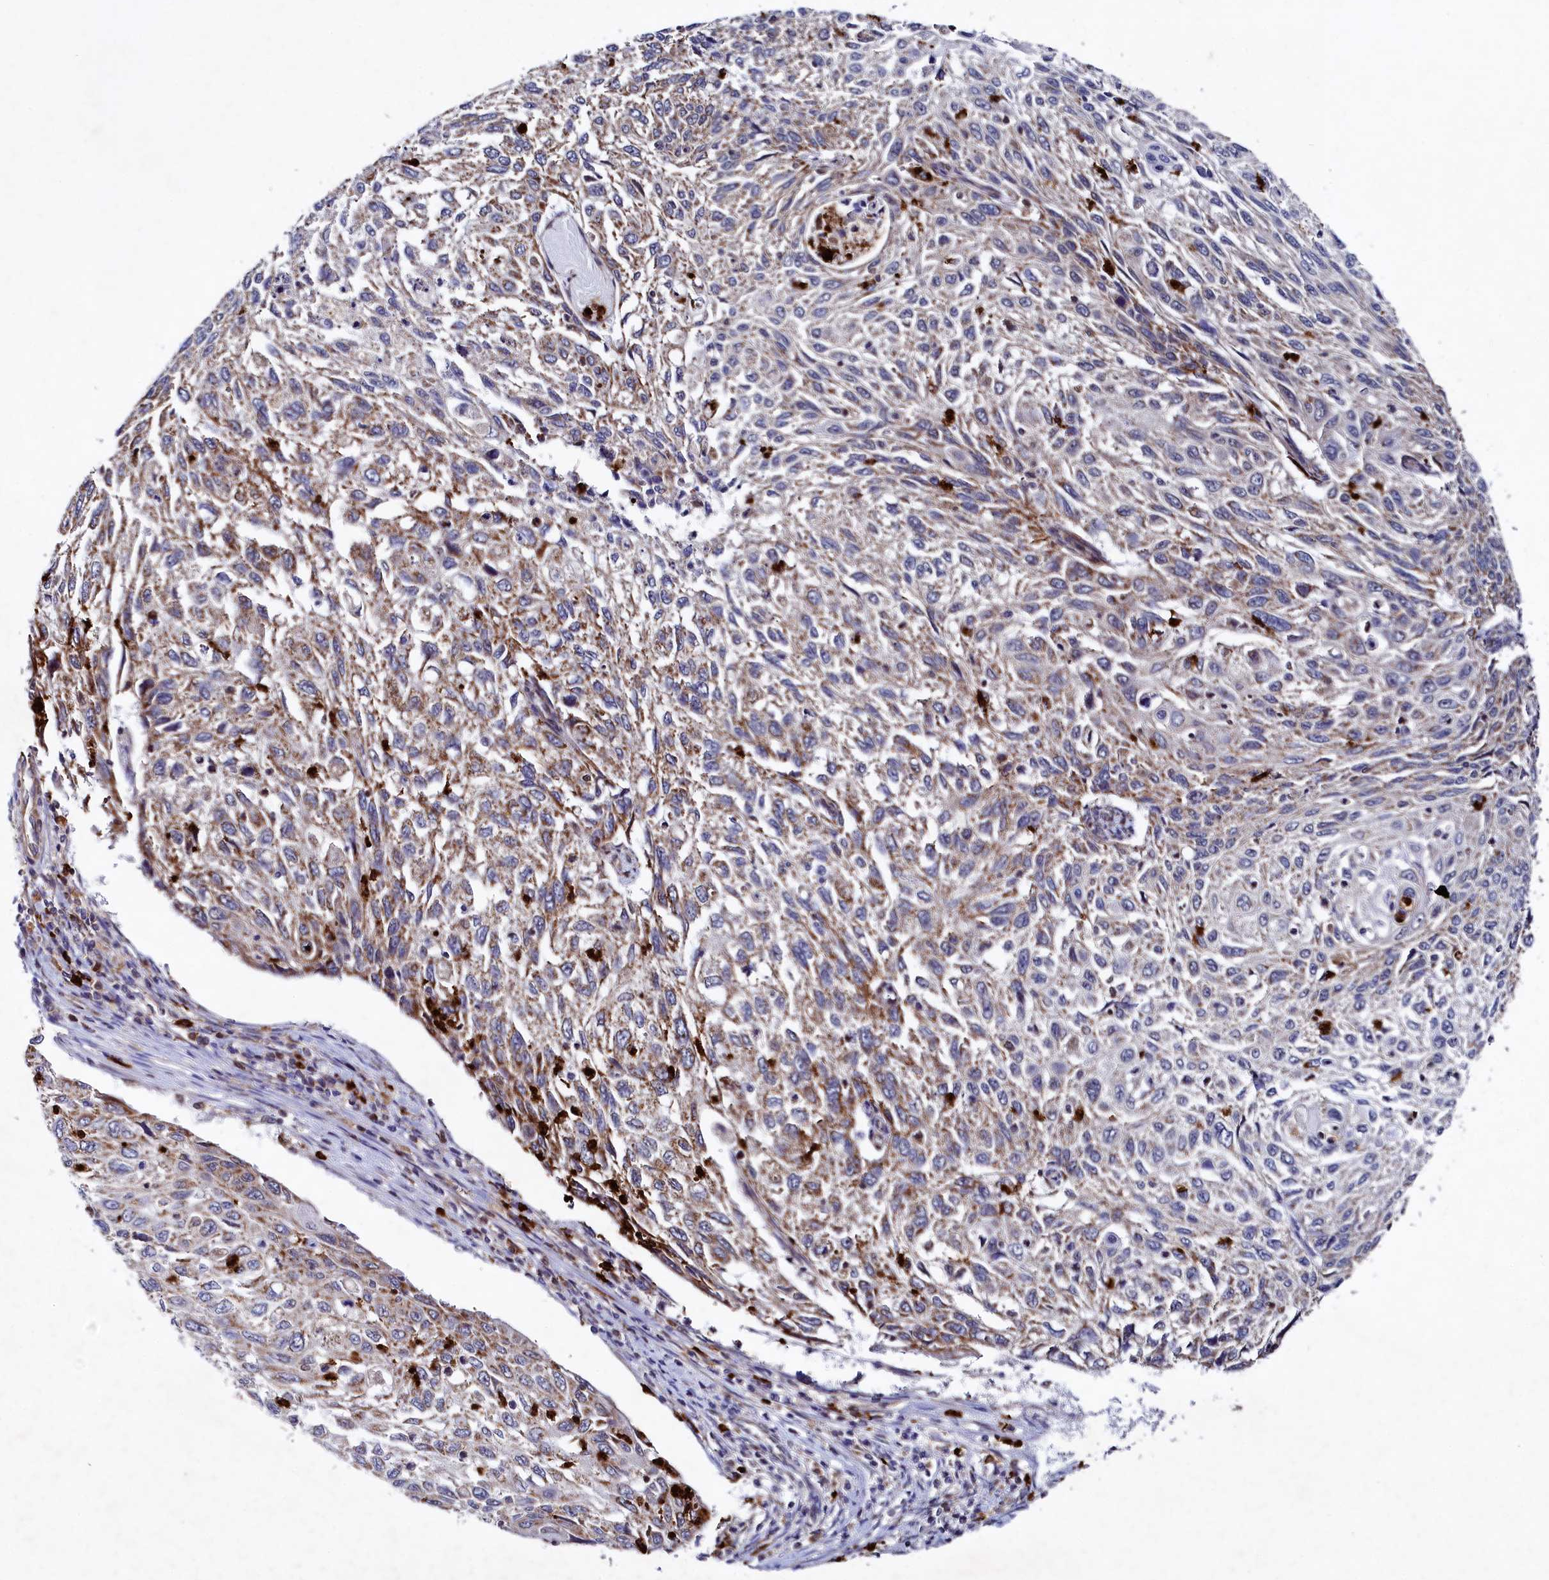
{"staining": {"intensity": "moderate", "quantity": "25%-75%", "location": "cytoplasmic/membranous"}, "tissue": "cervical cancer", "cell_type": "Tumor cells", "image_type": "cancer", "snomed": [{"axis": "morphology", "description": "Squamous cell carcinoma, NOS"}, {"axis": "topography", "description": "Cervix"}], "caption": "IHC staining of cervical squamous cell carcinoma, which exhibits medium levels of moderate cytoplasmic/membranous staining in about 25%-75% of tumor cells indicating moderate cytoplasmic/membranous protein positivity. The staining was performed using DAB (3,3'-diaminobenzidine) (brown) for protein detection and nuclei were counterstained in hematoxylin (blue).", "gene": "CHCHD1", "patient": {"sex": "female", "age": 70}}